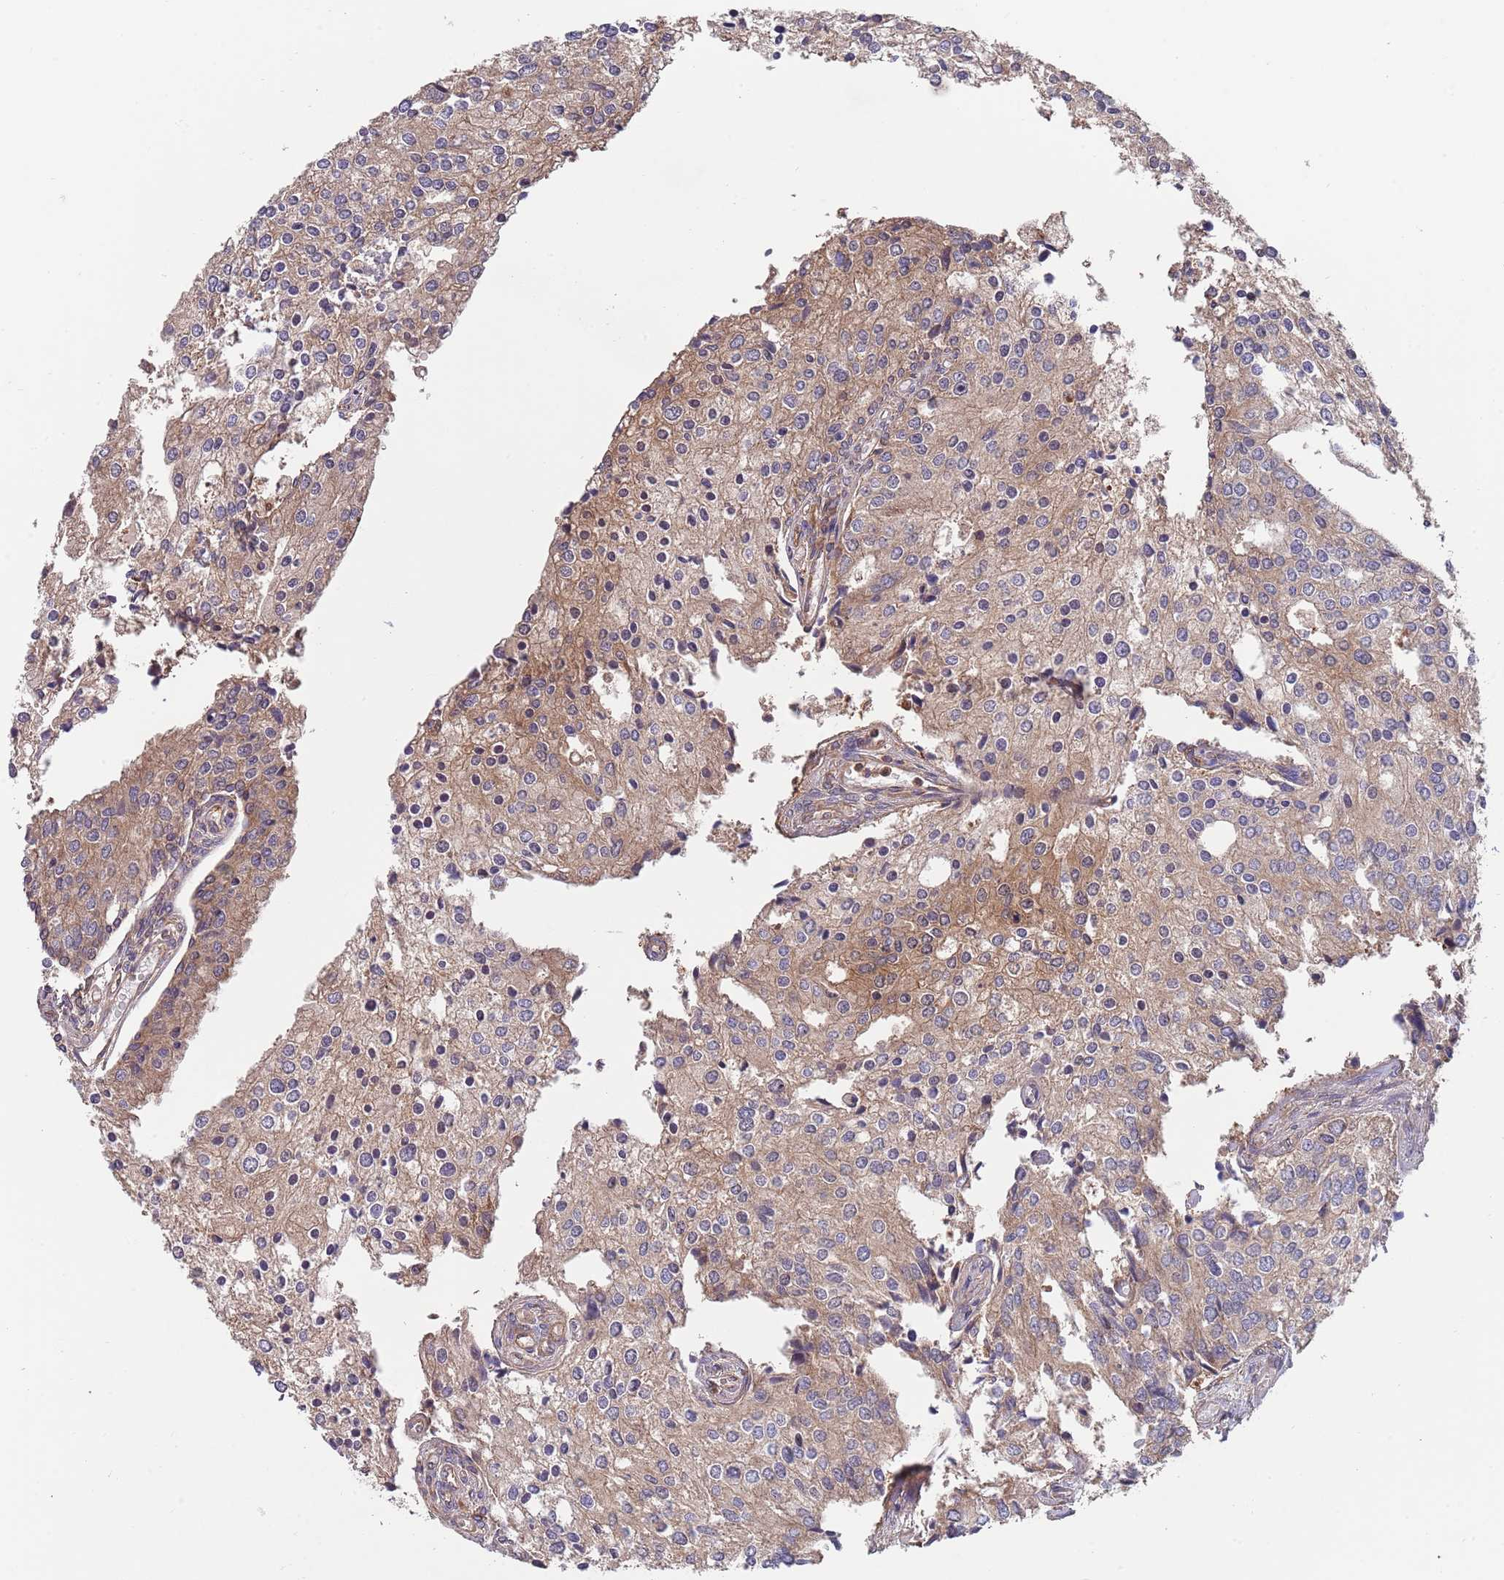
{"staining": {"intensity": "moderate", "quantity": ">75%", "location": "cytoplasmic/membranous"}, "tissue": "prostate cancer", "cell_type": "Tumor cells", "image_type": "cancer", "snomed": [{"axis": "morphology", "description": "Adenocarcinoma, High grade"}, {"axis": "topography", "description": "Prostate"}], "caption": "This is an image of IHC staining of prostate cancer (high-grade adenocarcinoma), which shows moderate expression in the cytoplasmic/membranous of tumor cells.", "gene": "EIF3F", "patient": {"sex": "male", "age": 62}}